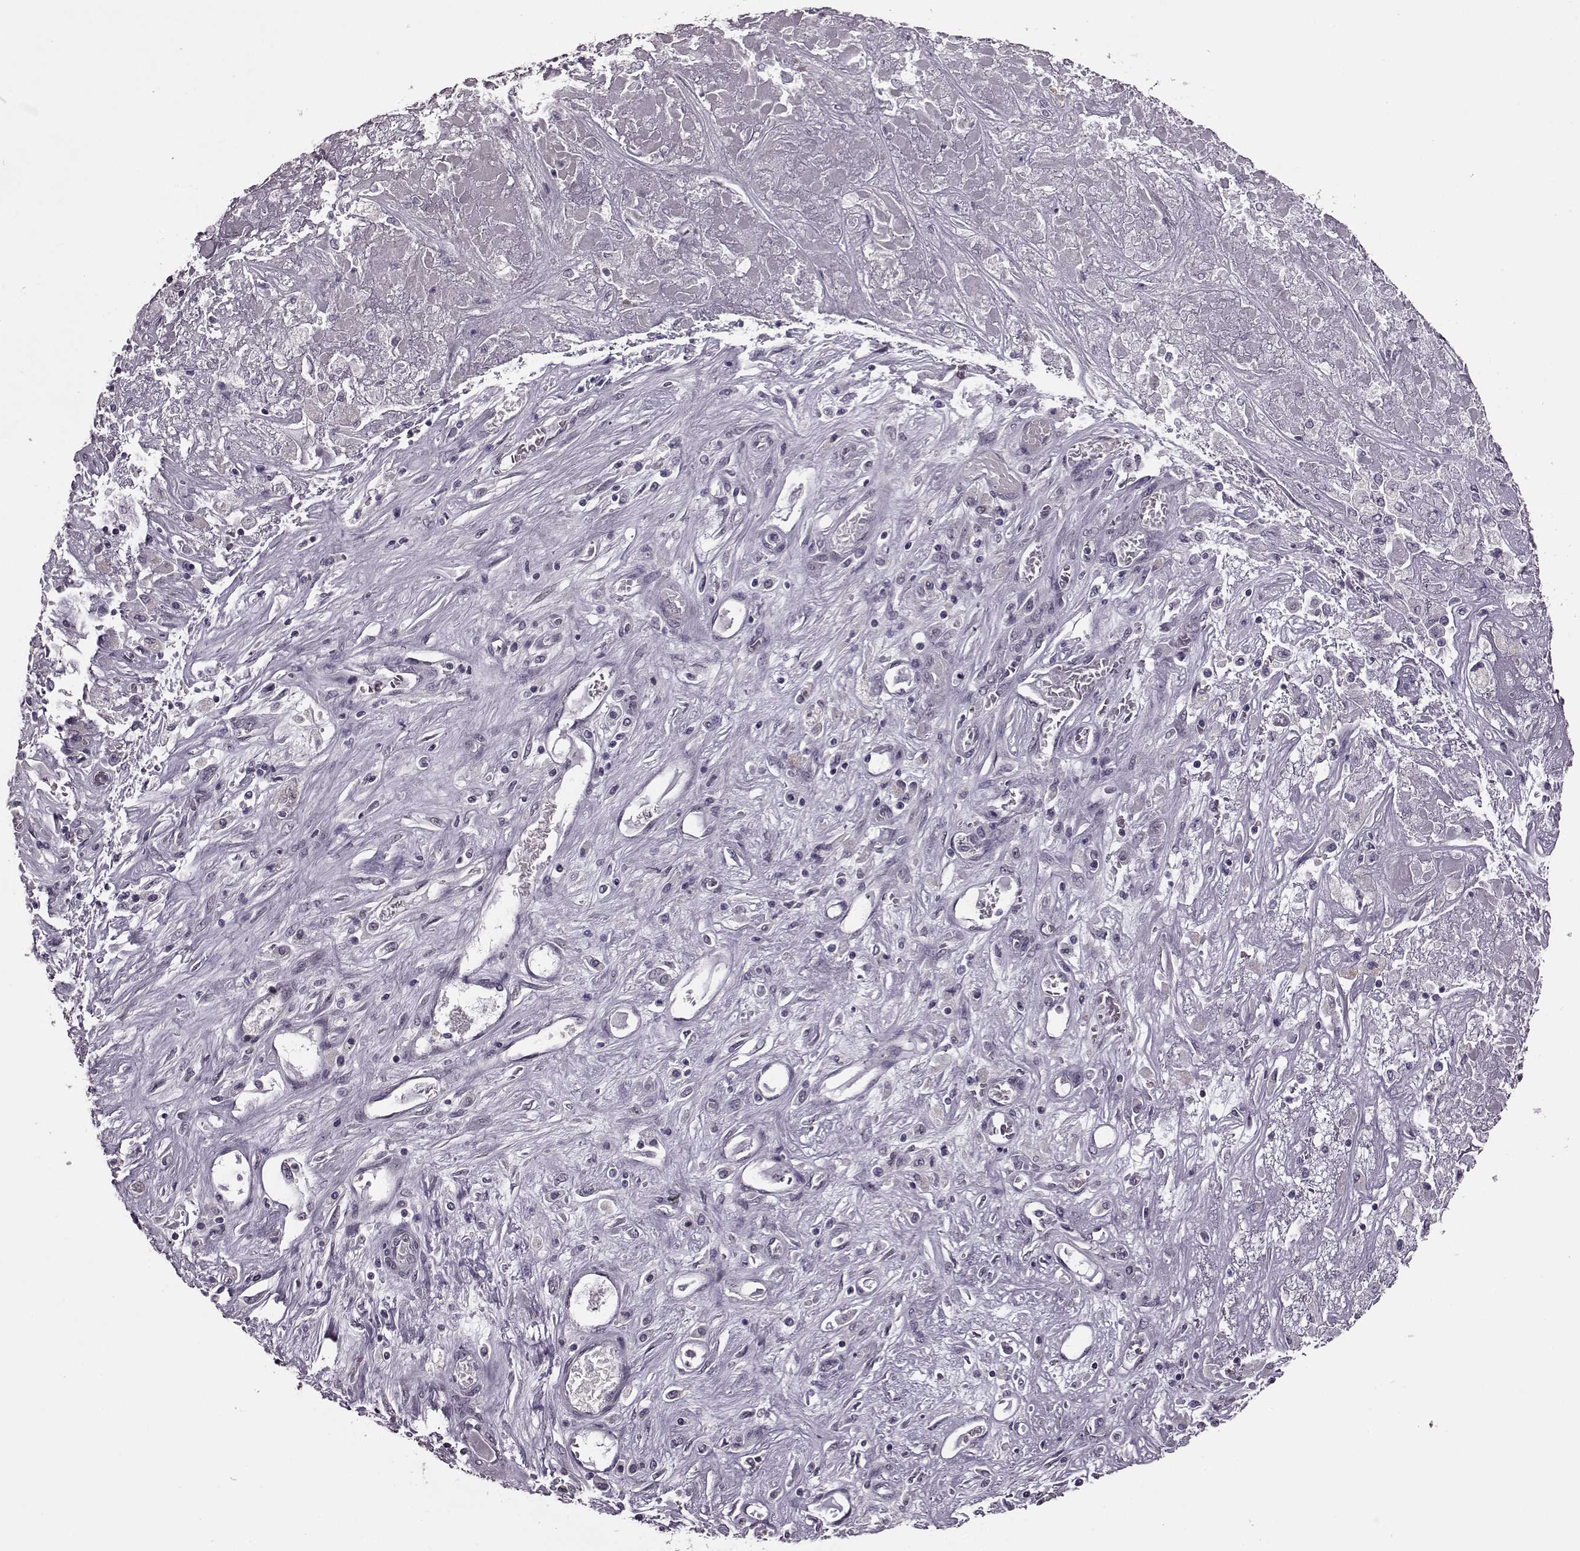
{"staining": {"intensity": "negative", "quantity": "none", "location": "none"}, "tissue": "liver cancer", "cell_type": "Tumor cells", "image_type": "cancer", "snomed": [{"axis": "morphology", "description": "Cholangiocarcinoma"}, {"axis": "topography", "description": "Liver"}], "caption": "Tumor cells are negative for brown protein staining in liver cholangiocarcinoma.", "gene": "STX1B", "patient": {"sex": "female", "age": 52}}